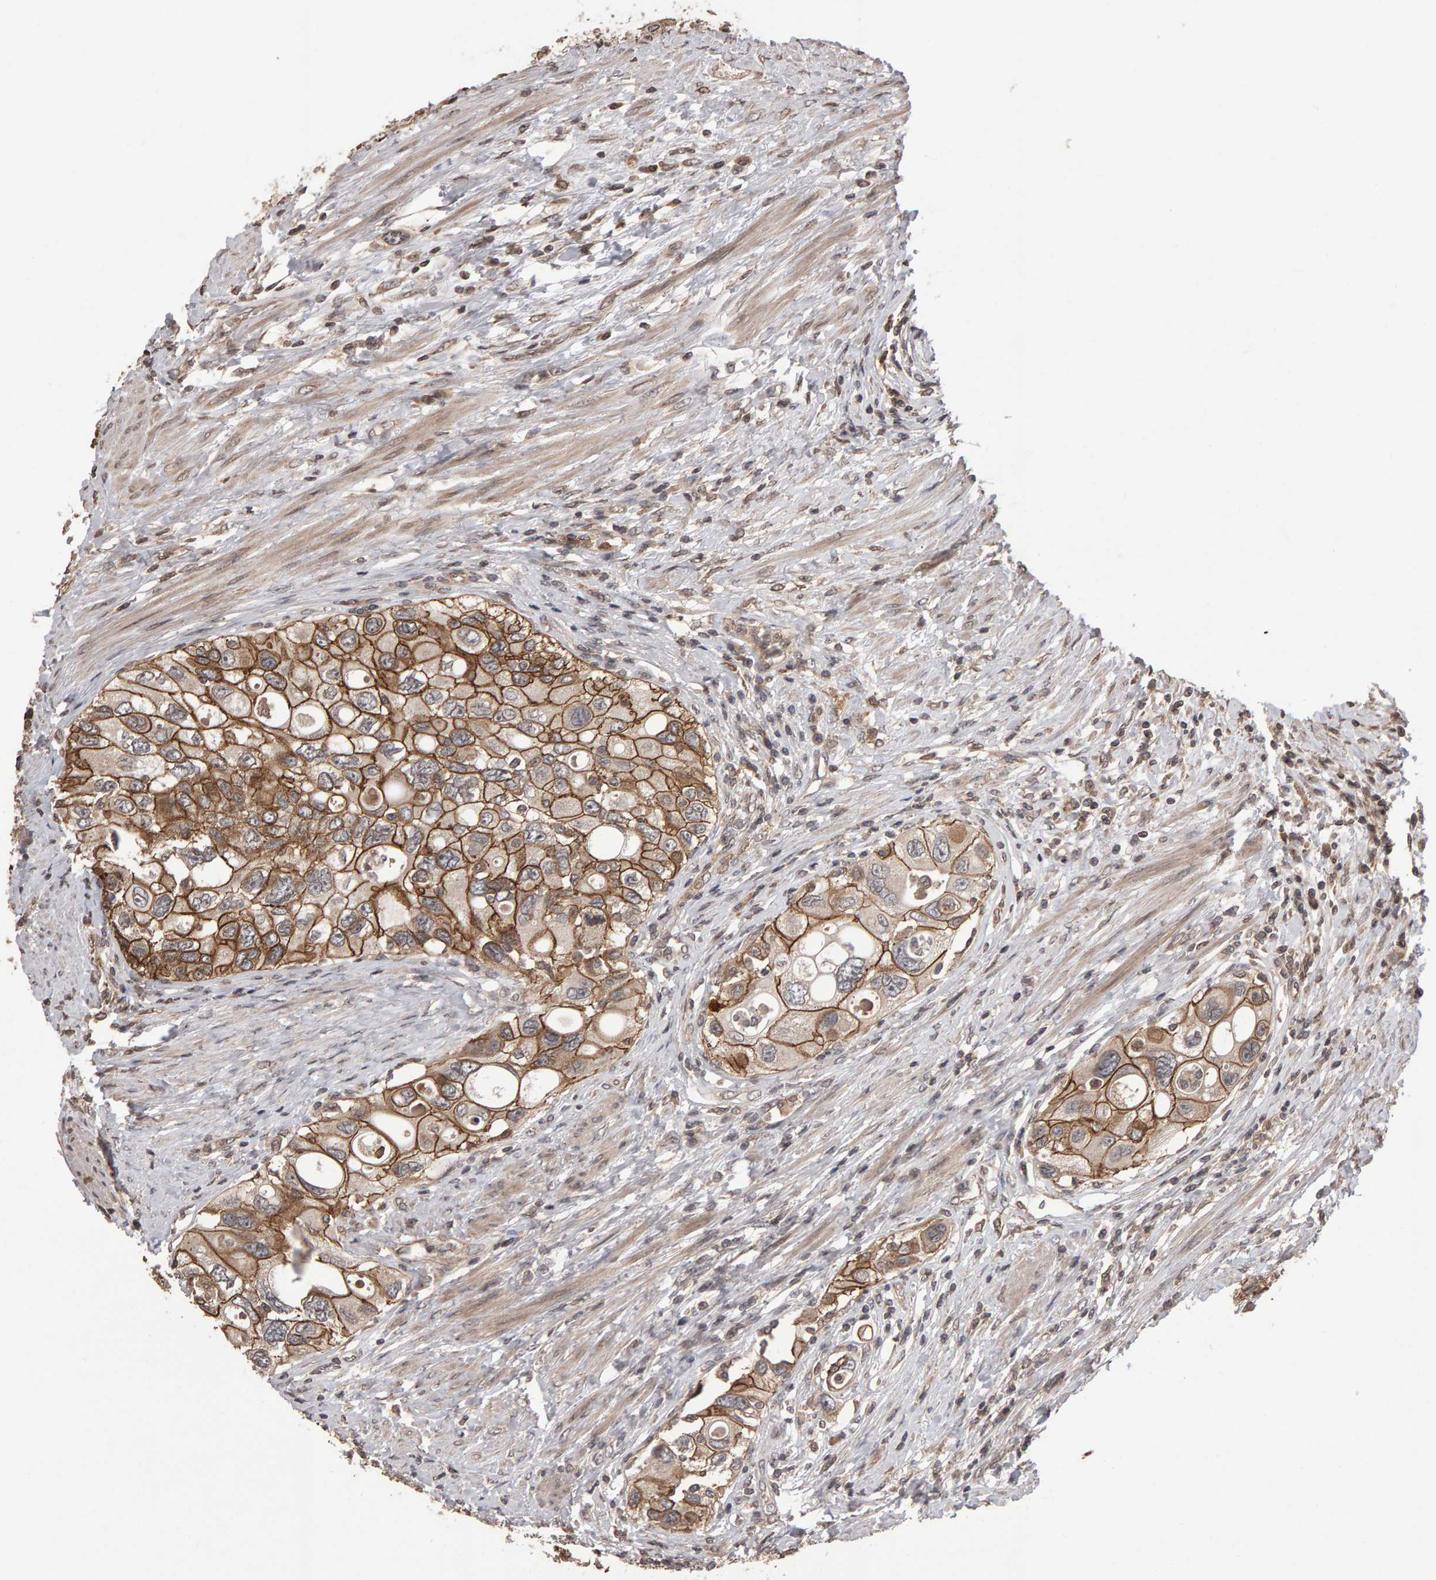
{"staining": {"intensity": "moderate", "quantity": ">75%", "location": "cytoplasmic/membranous"}, "tissue": "urothelial cancer", "cell_type": "Tumor cells", "image_type": "cancer", "snomed": [{"axis": "morphology", "description": "Urothelial carcinoma, High grade"}, {"axis": "topography", "description": "Urinary bladder"}], "caption": "Brown immunohistochemical staining in human urothelial carcinoma (high-grade) reveals moderate cytoplasmic/membranous positivity in approximately >75% of tumor cells.", "gene": "SCRIB", "patient": {"sex": "female", "age": 56}}